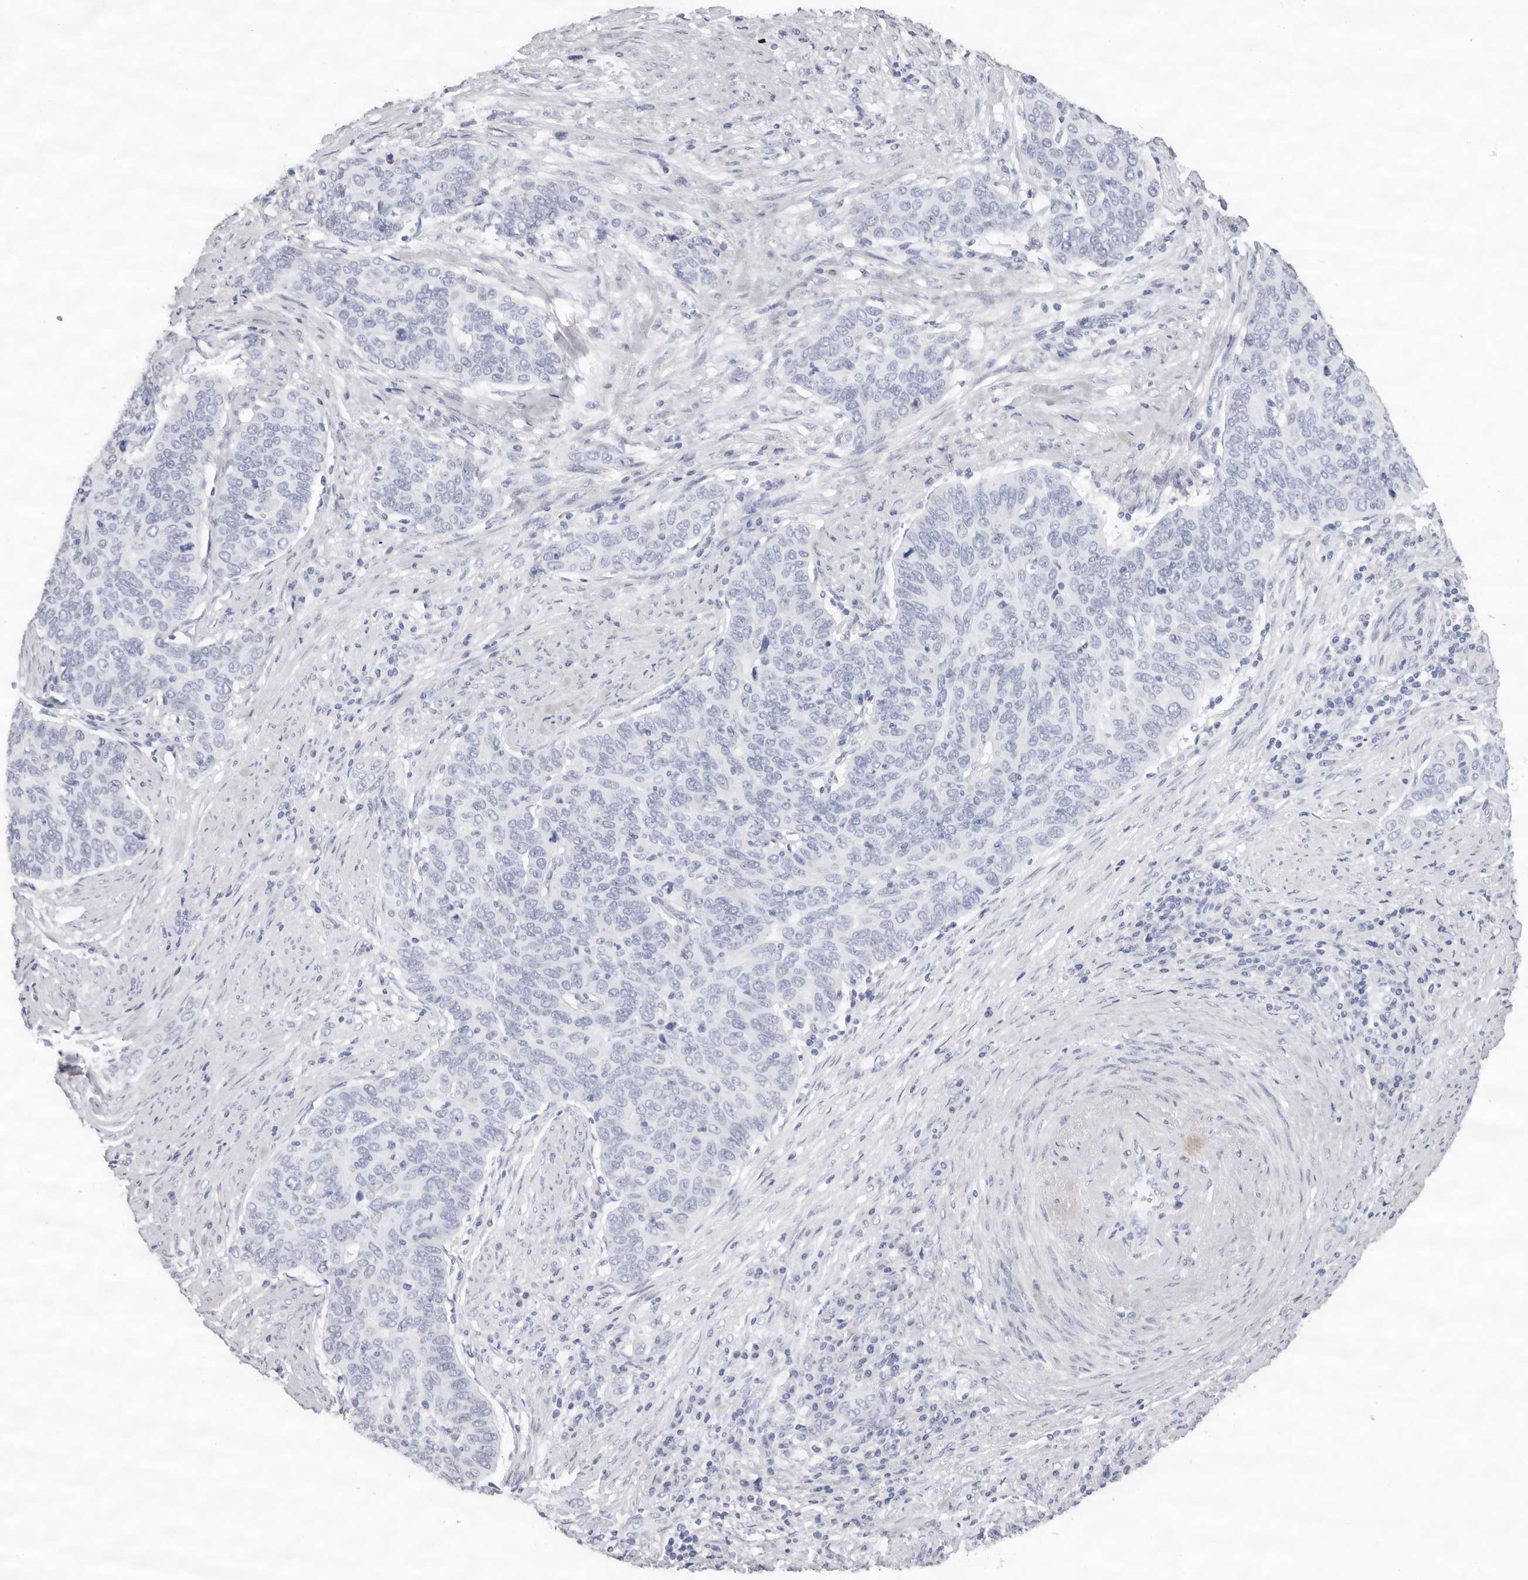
{"staining": {"intensity": "negative", "quantity": "none", "location": "none"}, "tissue": "cervical cancer", "cell_type": "Tumor cells", "image_type": "cancer", "snomed": [{"axis": "morphology", "description": "Squamous cell carcinoma, NOS"}, {"axis": "topography", "description": "Cervix"}], "caption": "Immunohistochemistry of human cervical cancer shows no positivity in tumor cells.", "gene": "LPO", "patient": {"sex": "female", "age": 60}}